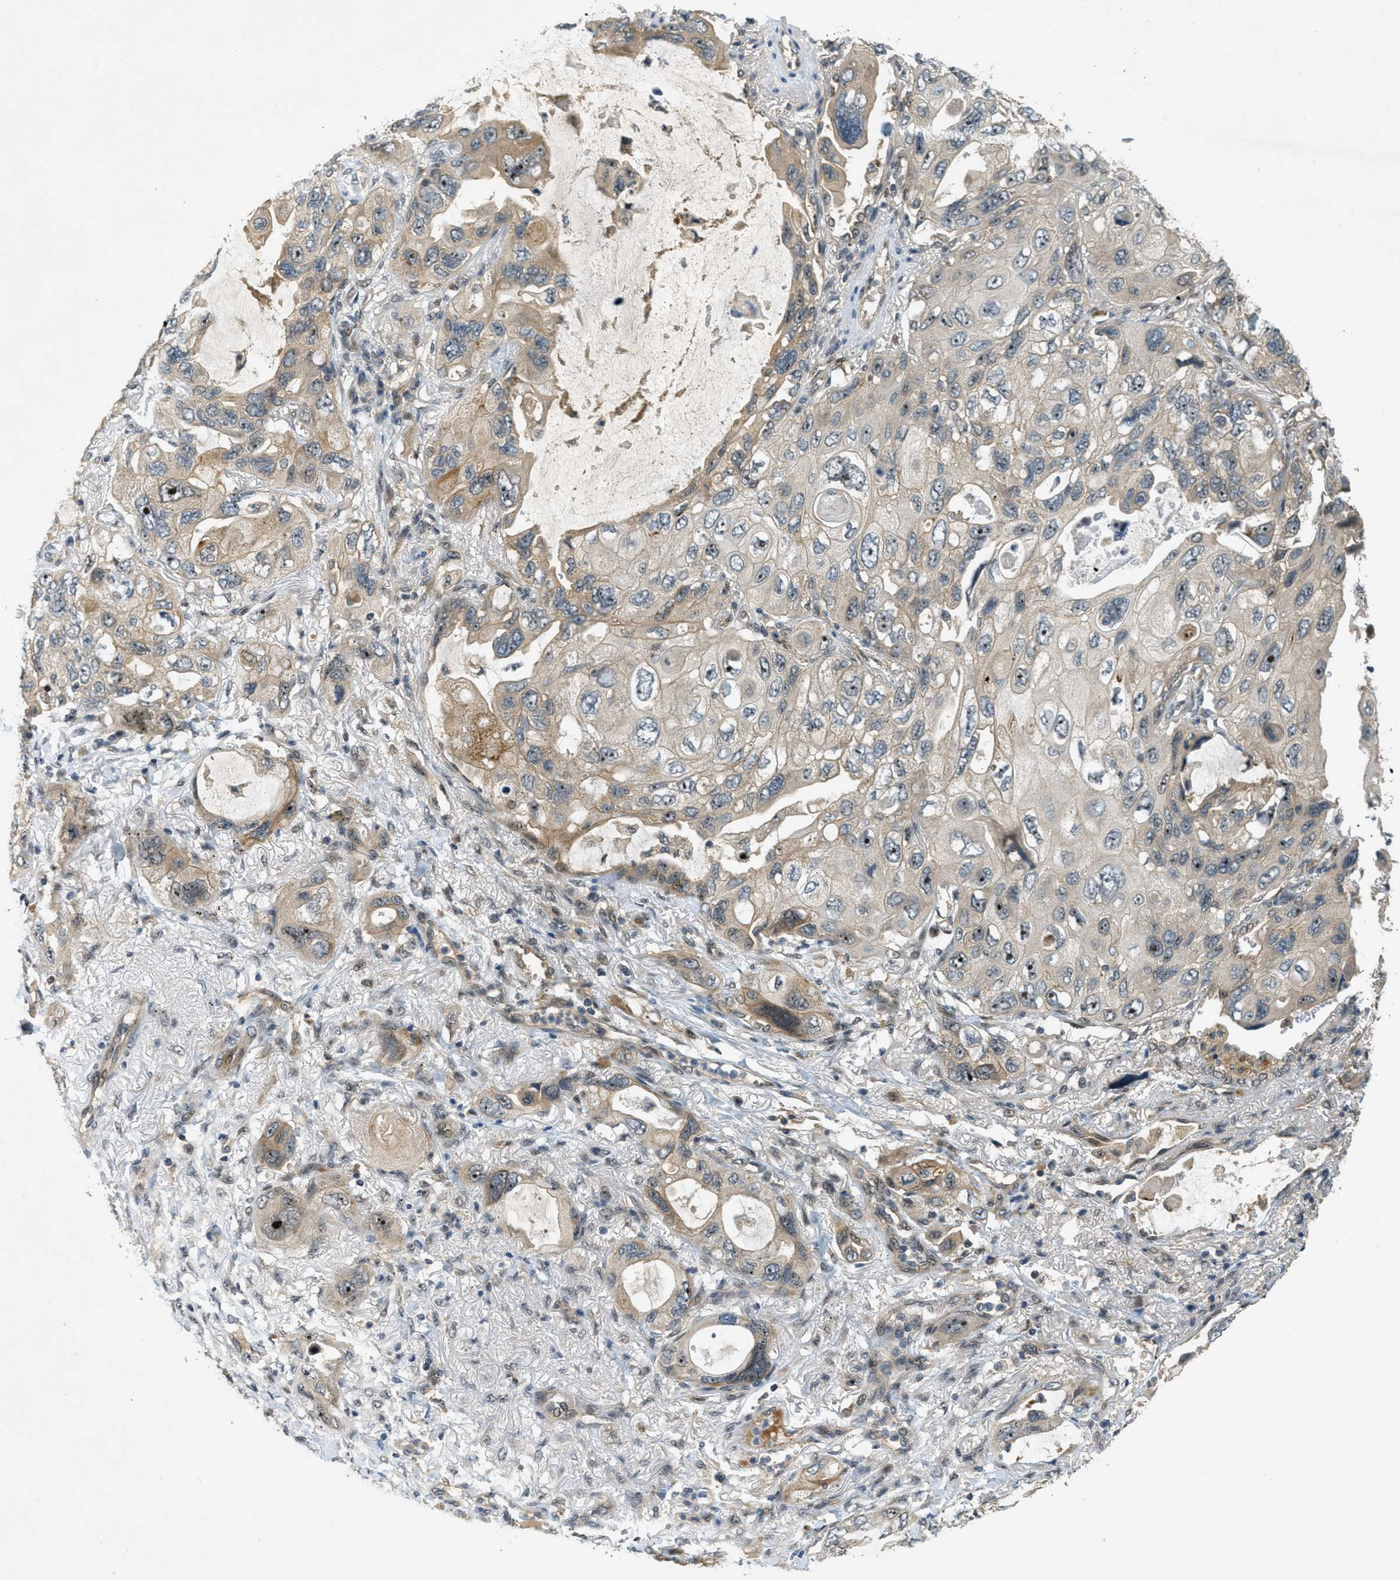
{"staining": {"intensity": "moderate", "quantity": ">75%", "location": "cytoplasmic/membranous,nuclear"}, "tissue": "lung cancer", "cell_type": "Tumor cells", "image_type": "cancer", "snomed": [{"axis": "morphology", "description": "Squamous cell carcinoma, NOS"}, {"axis": "topography", "description": "Lung"}], "caption": "A brown stain shows moderate cytoplasmic/membranous and nuclear positivity of a protein in human lung squamous cell carcinoma tumor cells.", "gene": "STK11", "patient": {"sex": "female", "age": 73}}